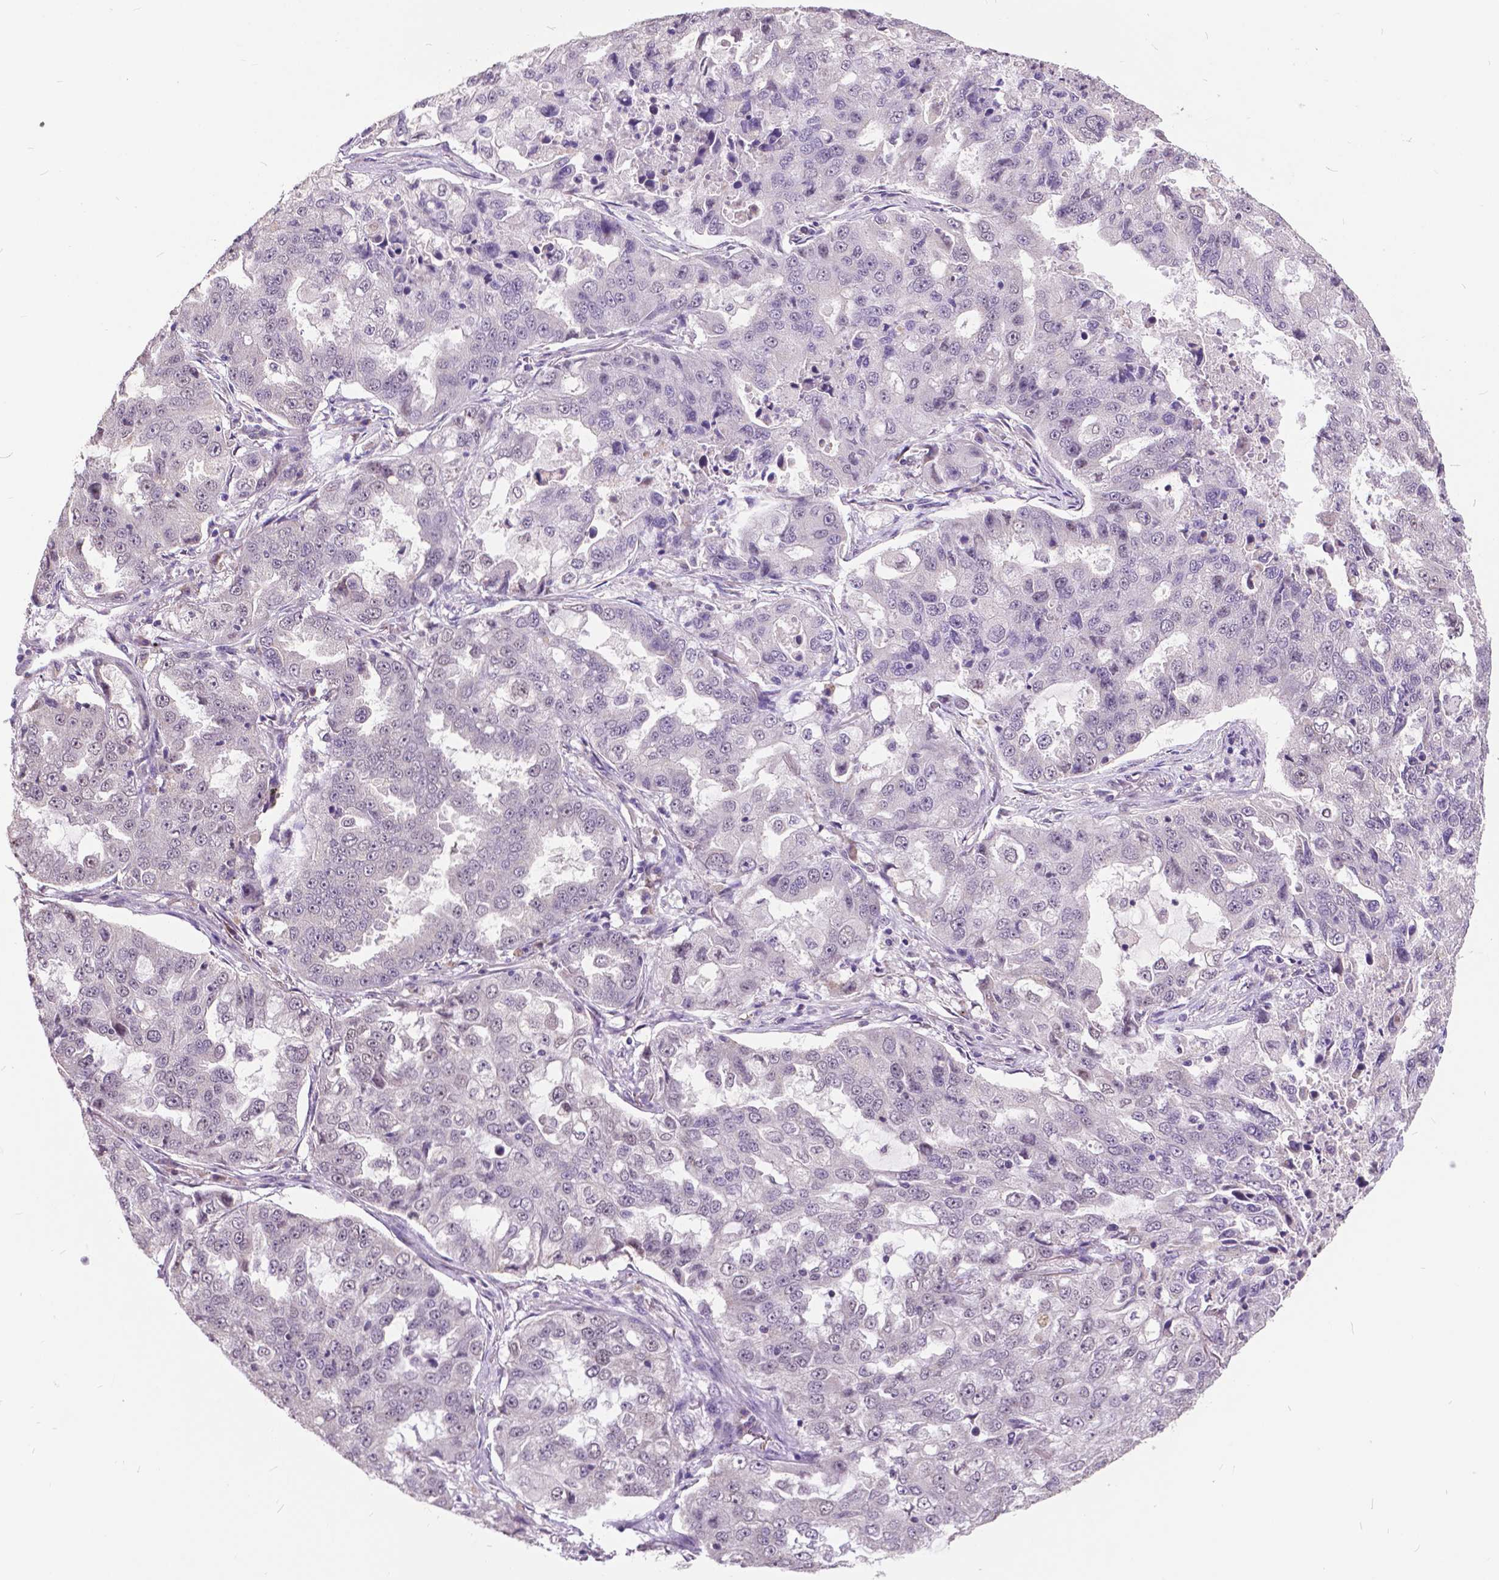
{"staining": {"intensity": "weak", "quantity": "<25%", "location": "nuclear"}, "tissue": "lung cancer", "cell_type": "Tumor cells", "image_type": "cancer", "snomed": [{"axis": "morphology", "description": "Adenocarcinoma, NOS"}, {"axis": "topography", "description": "Lung"}], "caption": "Adenocarcinoma (lung) was stained to show a protein in brown. There is no significant positivity in tumor cells.", "gene": "MSH2", "patient": {"sex": "female", "age": 61}}